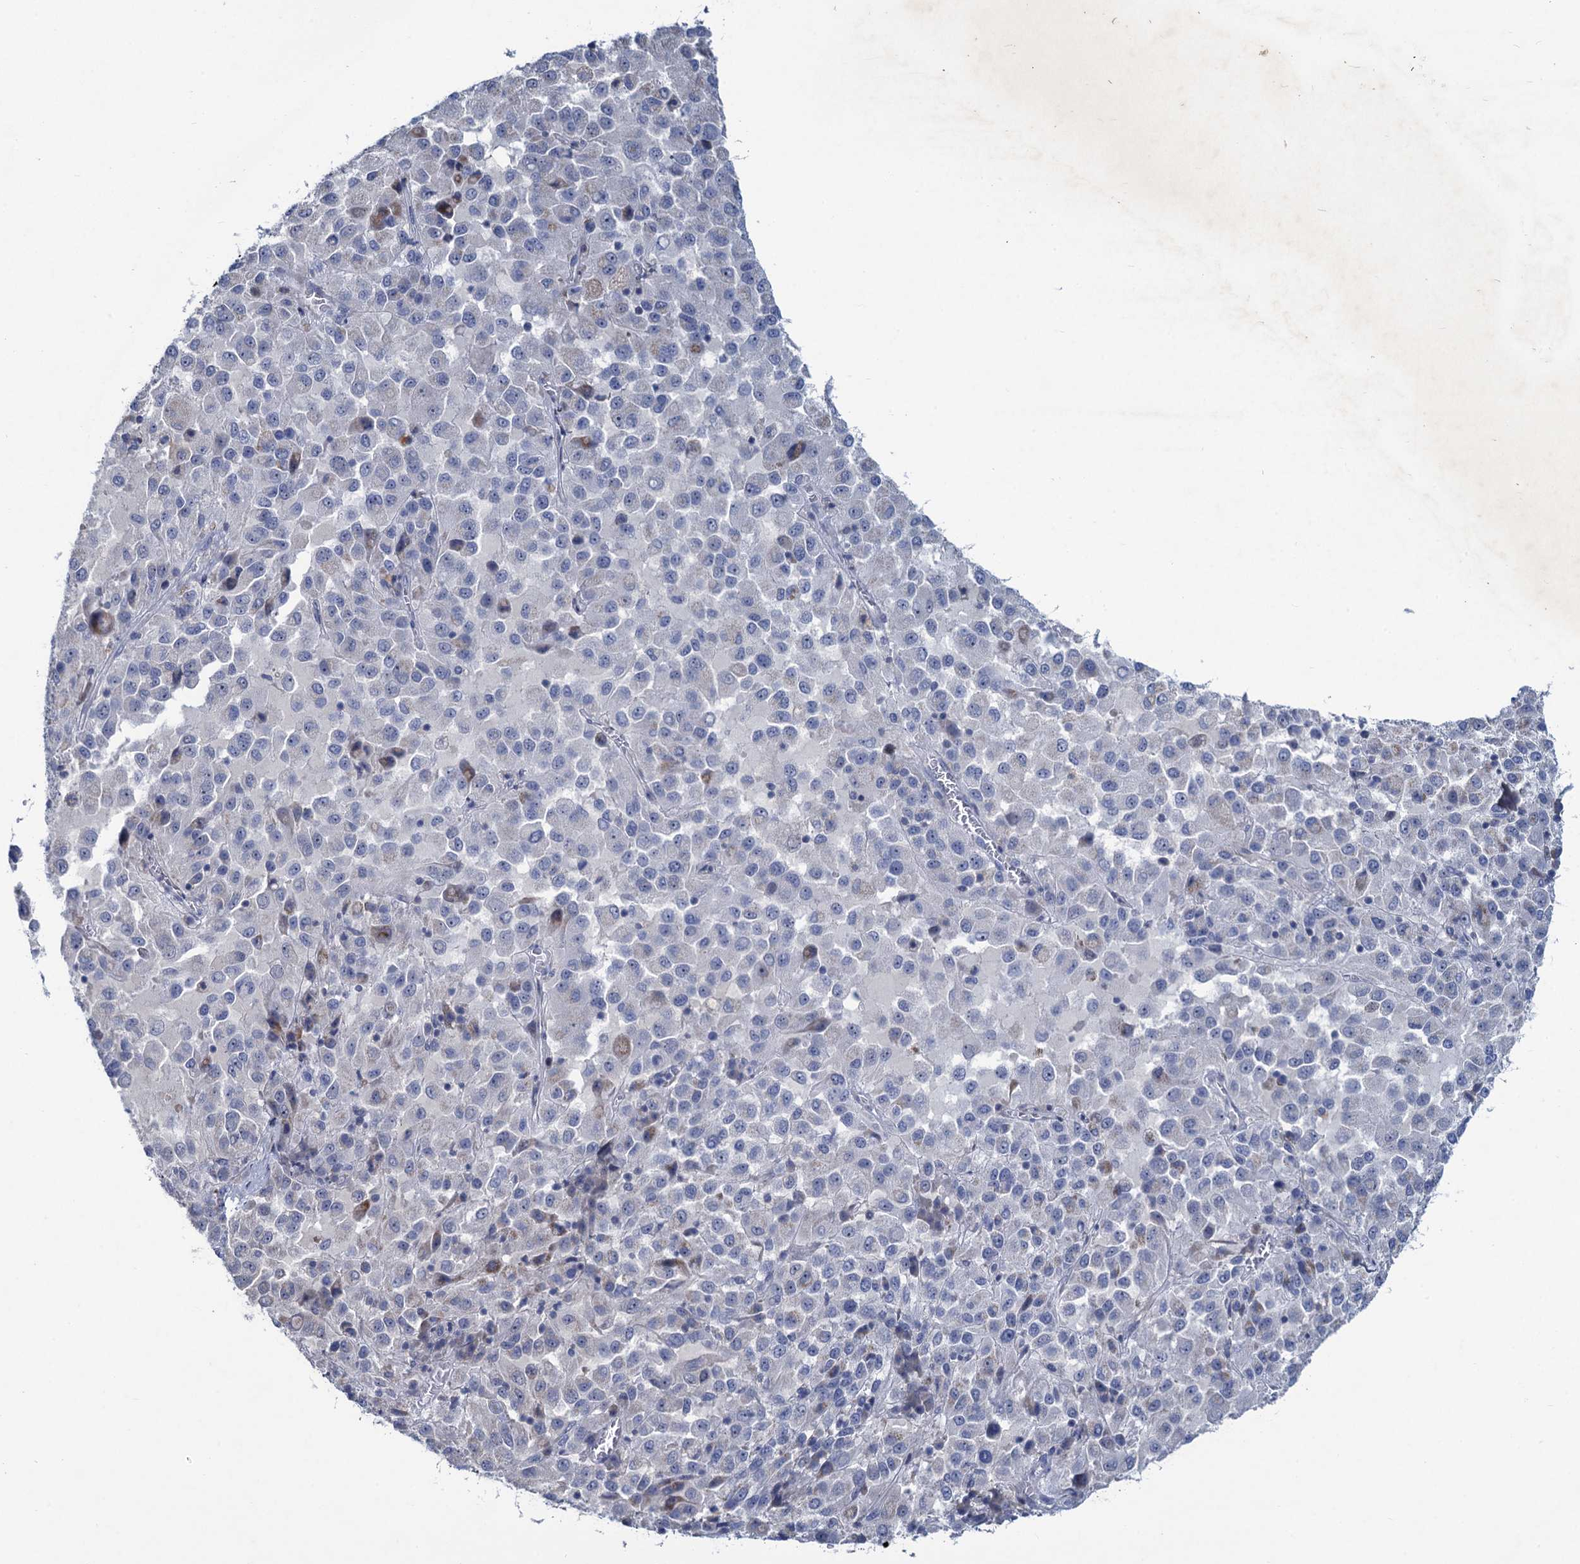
{"staining": {"intensity": "negative", "quantity": "none", "location": "none"}, "tissue": "melanoma", "cell_type": "Tumor cells", "image_type": "cancer", "snomed": [{"axis": "morphology", "description": "Malignant melanoma, Metastatic site"}, {"axis": "topography", "description": "Lung"}], "caption": "Tumor cells show no significant positivity in melanoma.", "gene": "ESYT3", "patient": {"sex": "male", "age": 64}}